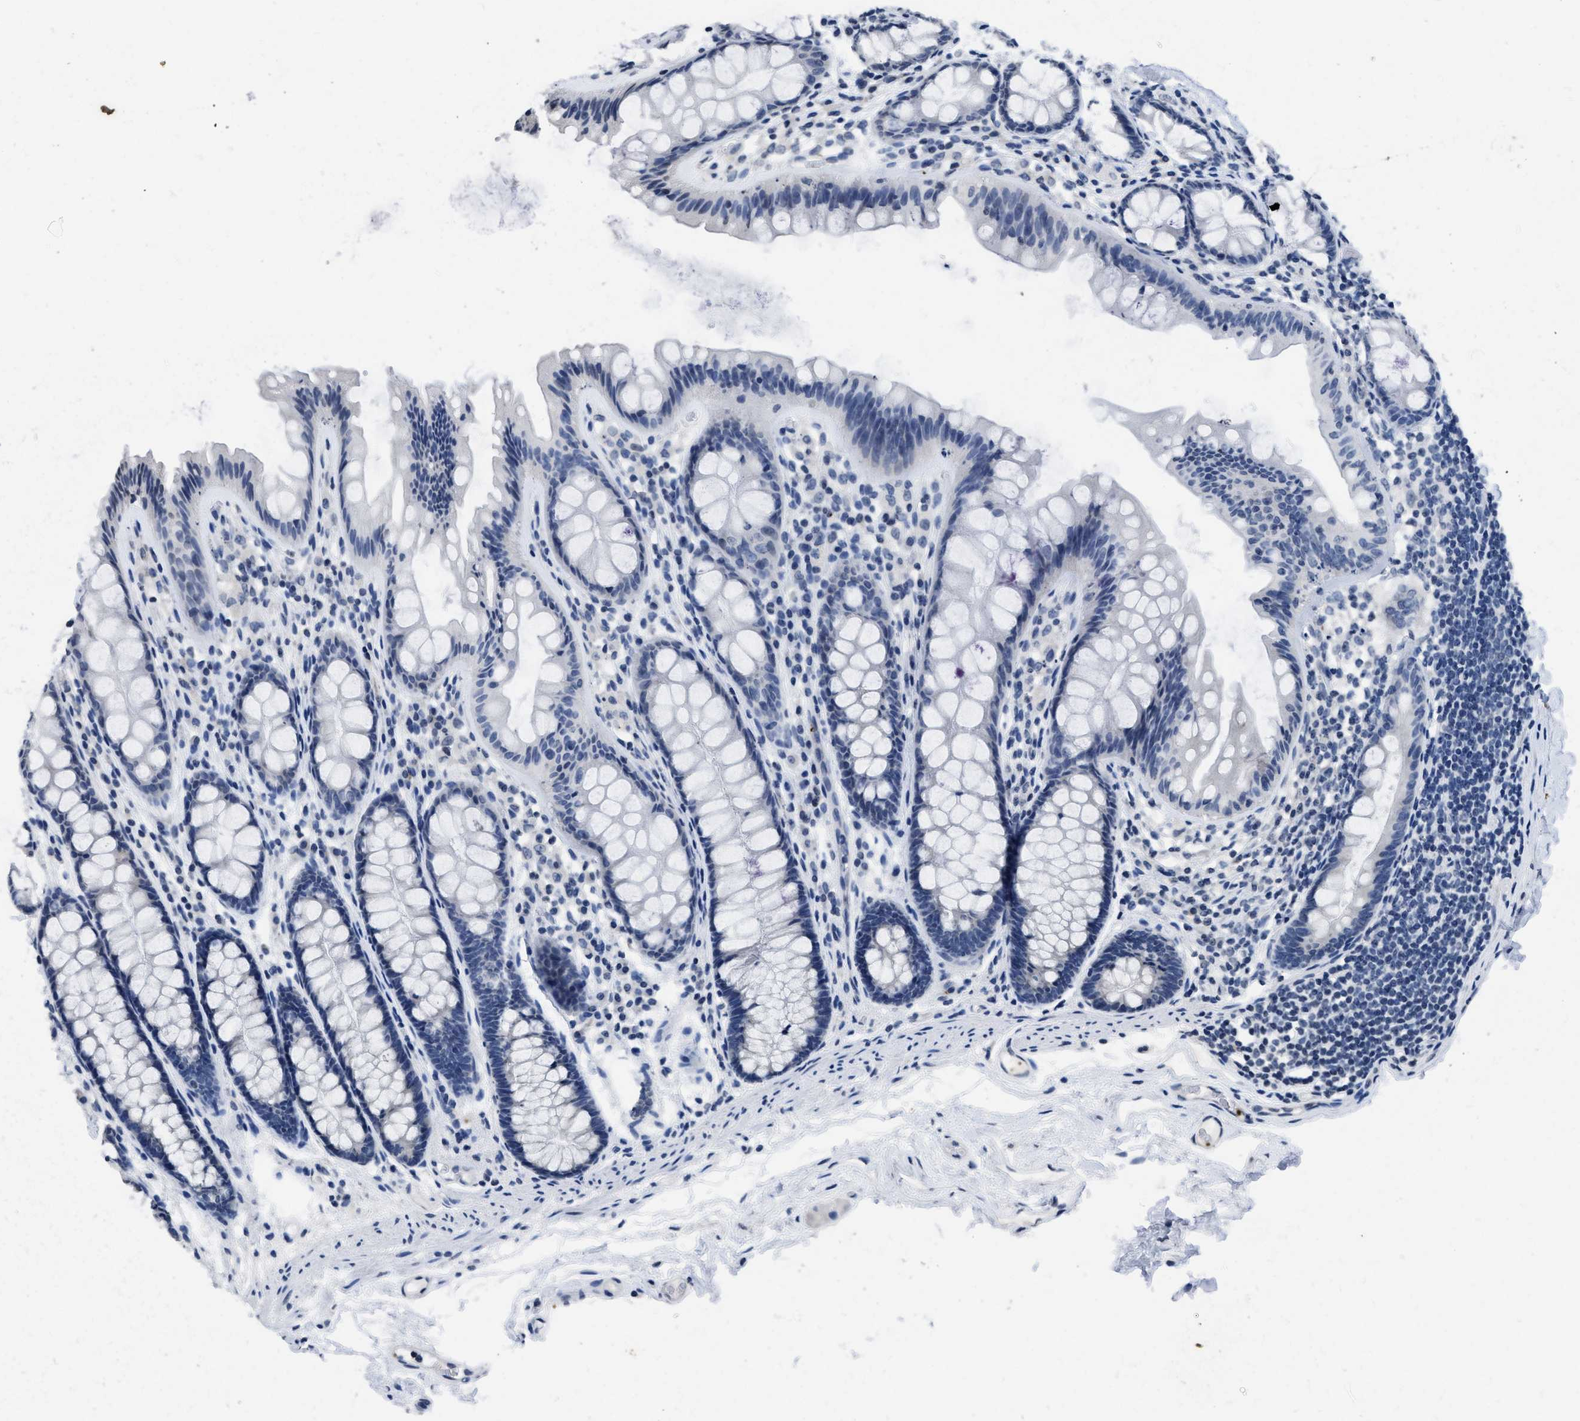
{"staining": {"intensity": "negative", "quantity": "none", "location": "none"}, "tissue": "colon", "cell_type": "Endothelial cells", "image_type": "normal", "snomed": [{"axis": "morphology", "description": "Normal tissue, NOS"}, {"axis": "topography", "description": "Colon"}], "caption": "Immunohistochemical staining of normal human colon demonstrates no significant positivity in endothelial cells.", "gene": "ITGA2B", "patient": {"sex": "female", "age": 56}}